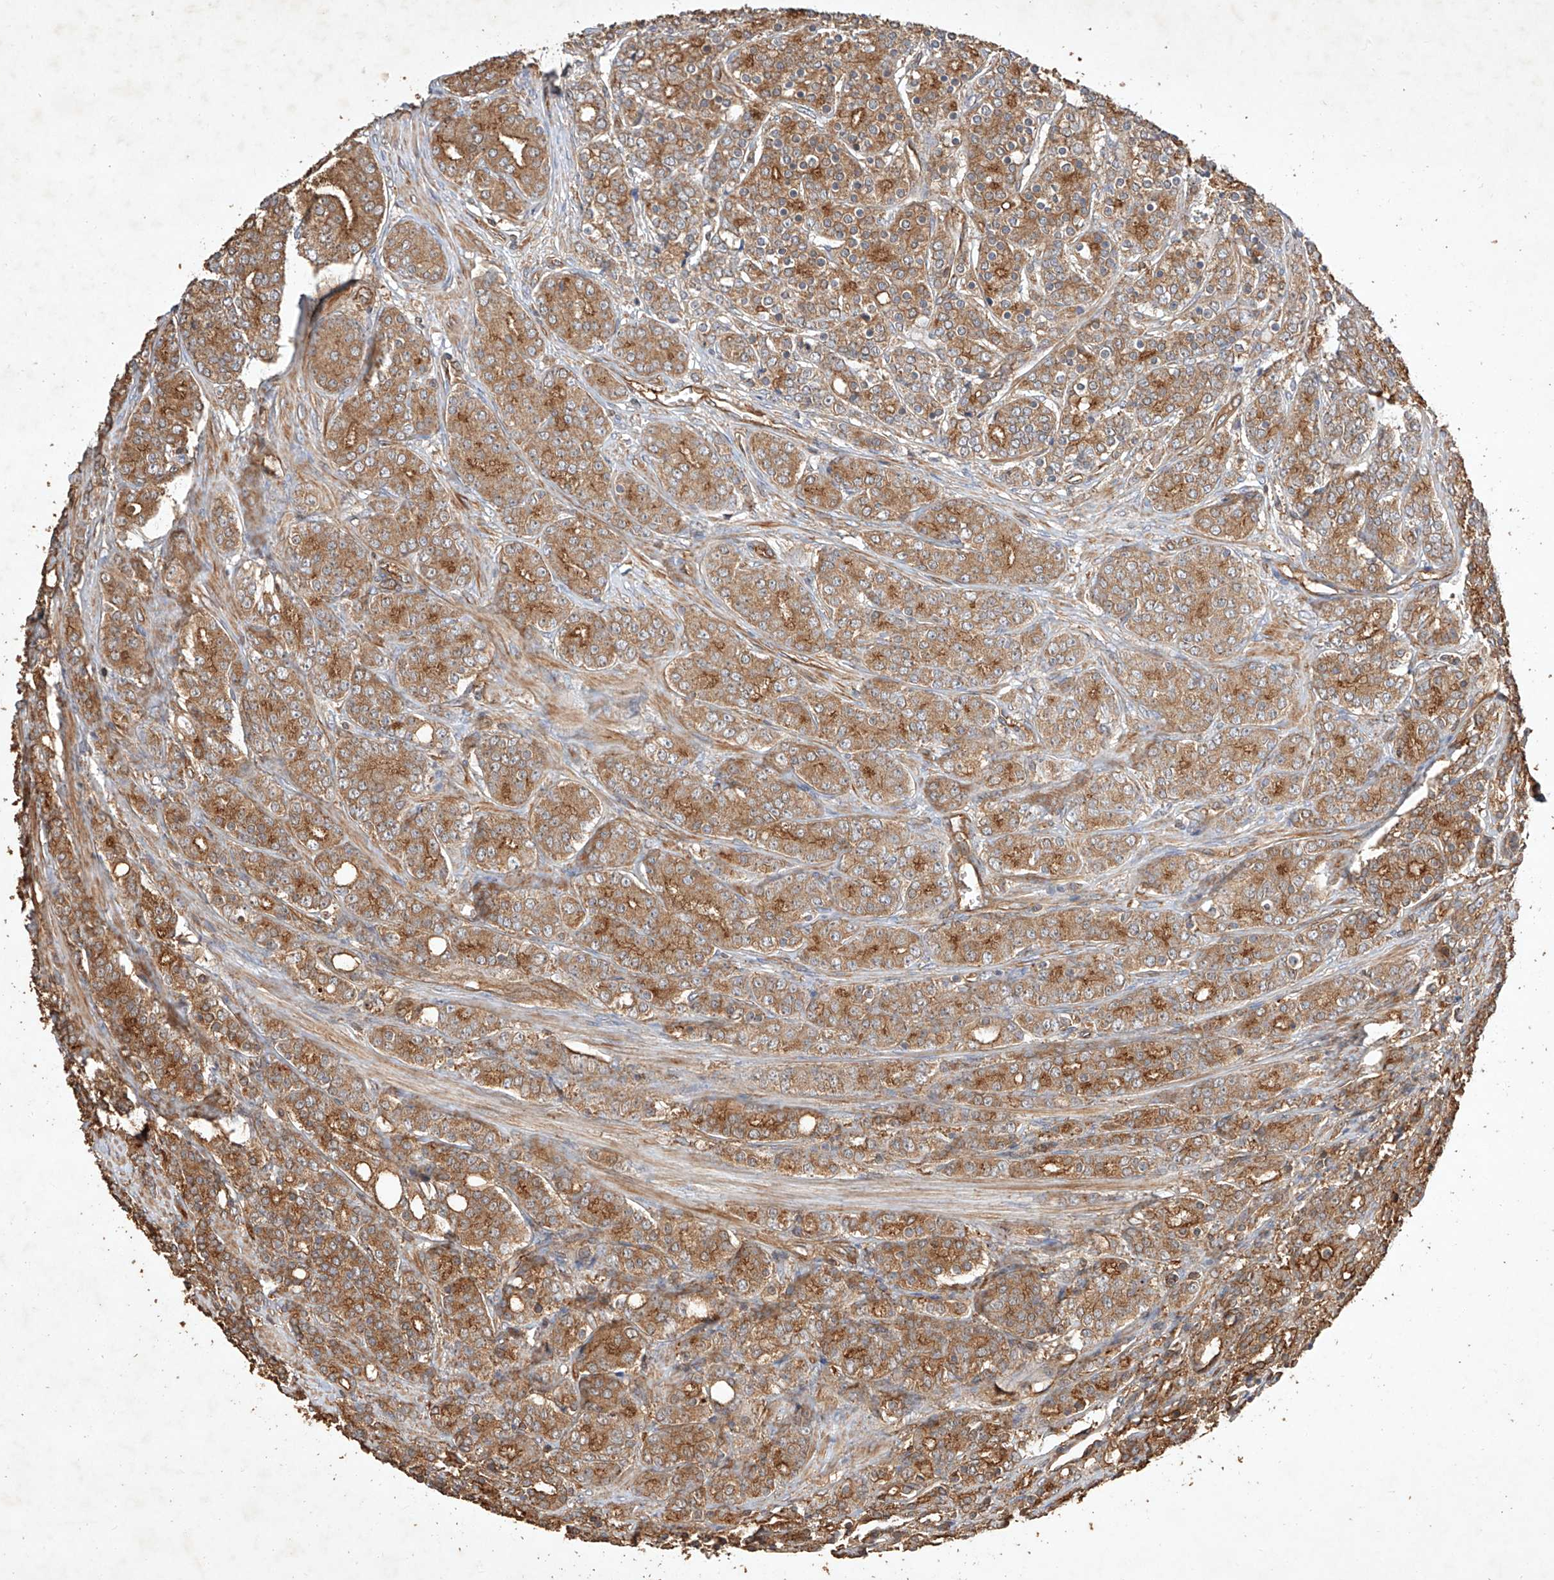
{"staining": {"intensity": "moderate", "quantity": ">75%", "location": "cytoplasmic/membranous"}, "tissue": "prostate cancer", "cell_type": "Tumor cells", "image_type": "cancer", "snomed": [{"axis": "morphology", "description": "Adenocarcinoma, High grade"}, {"axis": "topography", "description": "Prostate"}], "caption": "IHC of high-grade adenocarcinoma (prostate) reveals medium levels of moderate cytoplasmic/membranous positivity in approximately >75% of tumor cells. (DAB IHC, brown staining for protein, blue staining for nuclei).", "gene": "GHDC", "patient": {"sex": "male", "age": 62}}